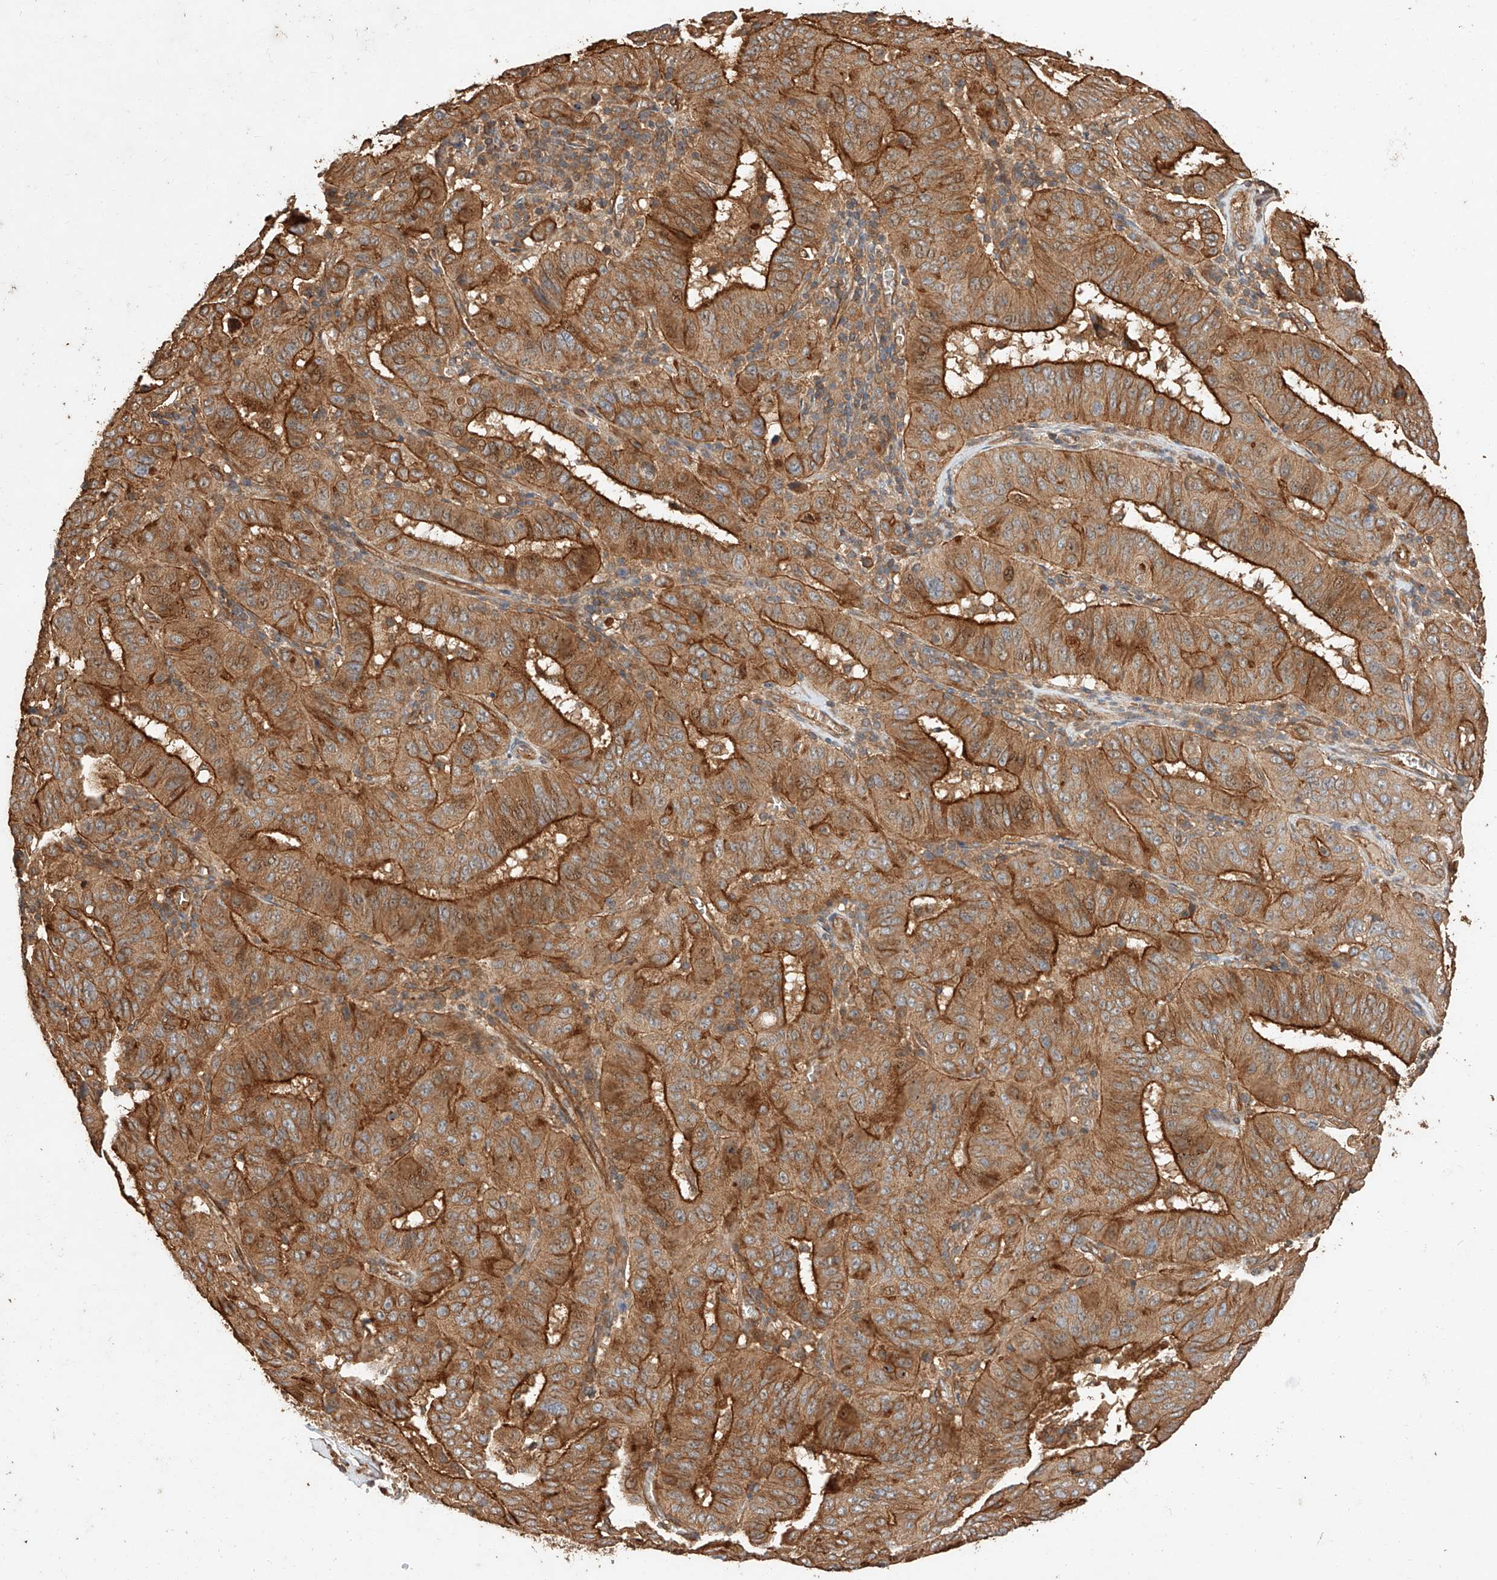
{"staining": {"intensity": "strong", "quantity": ">75%", "location": "cytoplasmic/membranous"}, "tissue": "pancreatic cancer", "cell_type": "Tumor cells", "image_type": "cancer", "snomed": [{"axis": "morphology", "description": "Adenocarcinoma, NOS"}, {"axis": "topography", "description": "Pancreas"}], "caption": "Pancreatic cancer stained for a protein displays strong cytoplasmic/membranous positivity in tumor cells.", "gene": "GHDC", "patient": {"sex": "male", "age": 63}}